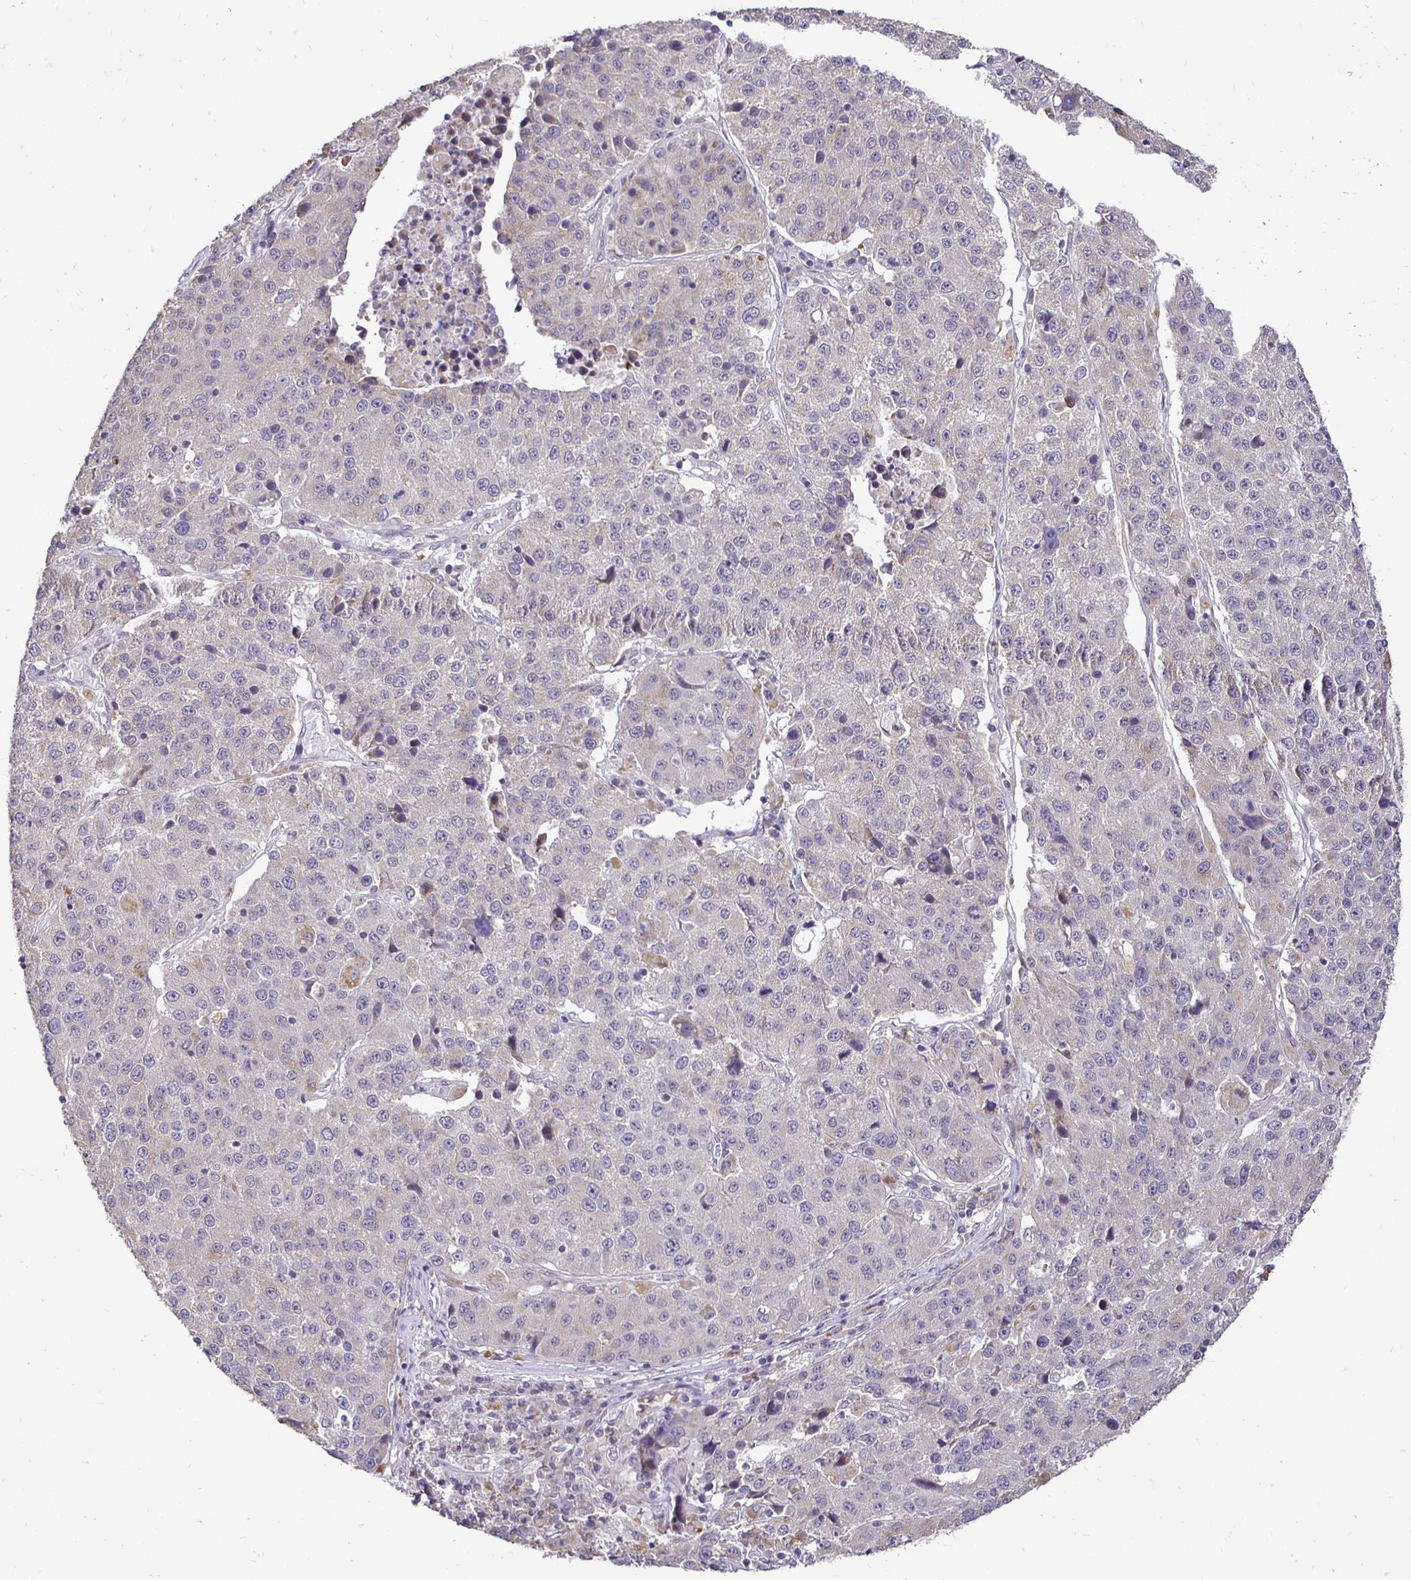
{"staining": {"intensity": "weak", "quantity": "<25%", "location": "cytoplasmic/membranous"}, "tissue": "stomach cancer", "cell_type": "Tumor cells", "image_type": "cancer", "snomed": [{"axis": "morphology", "description": "Adenocarcinoma, NOS"}, {"axis": "topography", "description": "Stomach"}], "caption": "Stomach cancer was stained to show a protein in brown. There is no significant positivity in tumor cells.", "gene": "RHEBL1", "patient": {"sex": "male", "age": 71}}